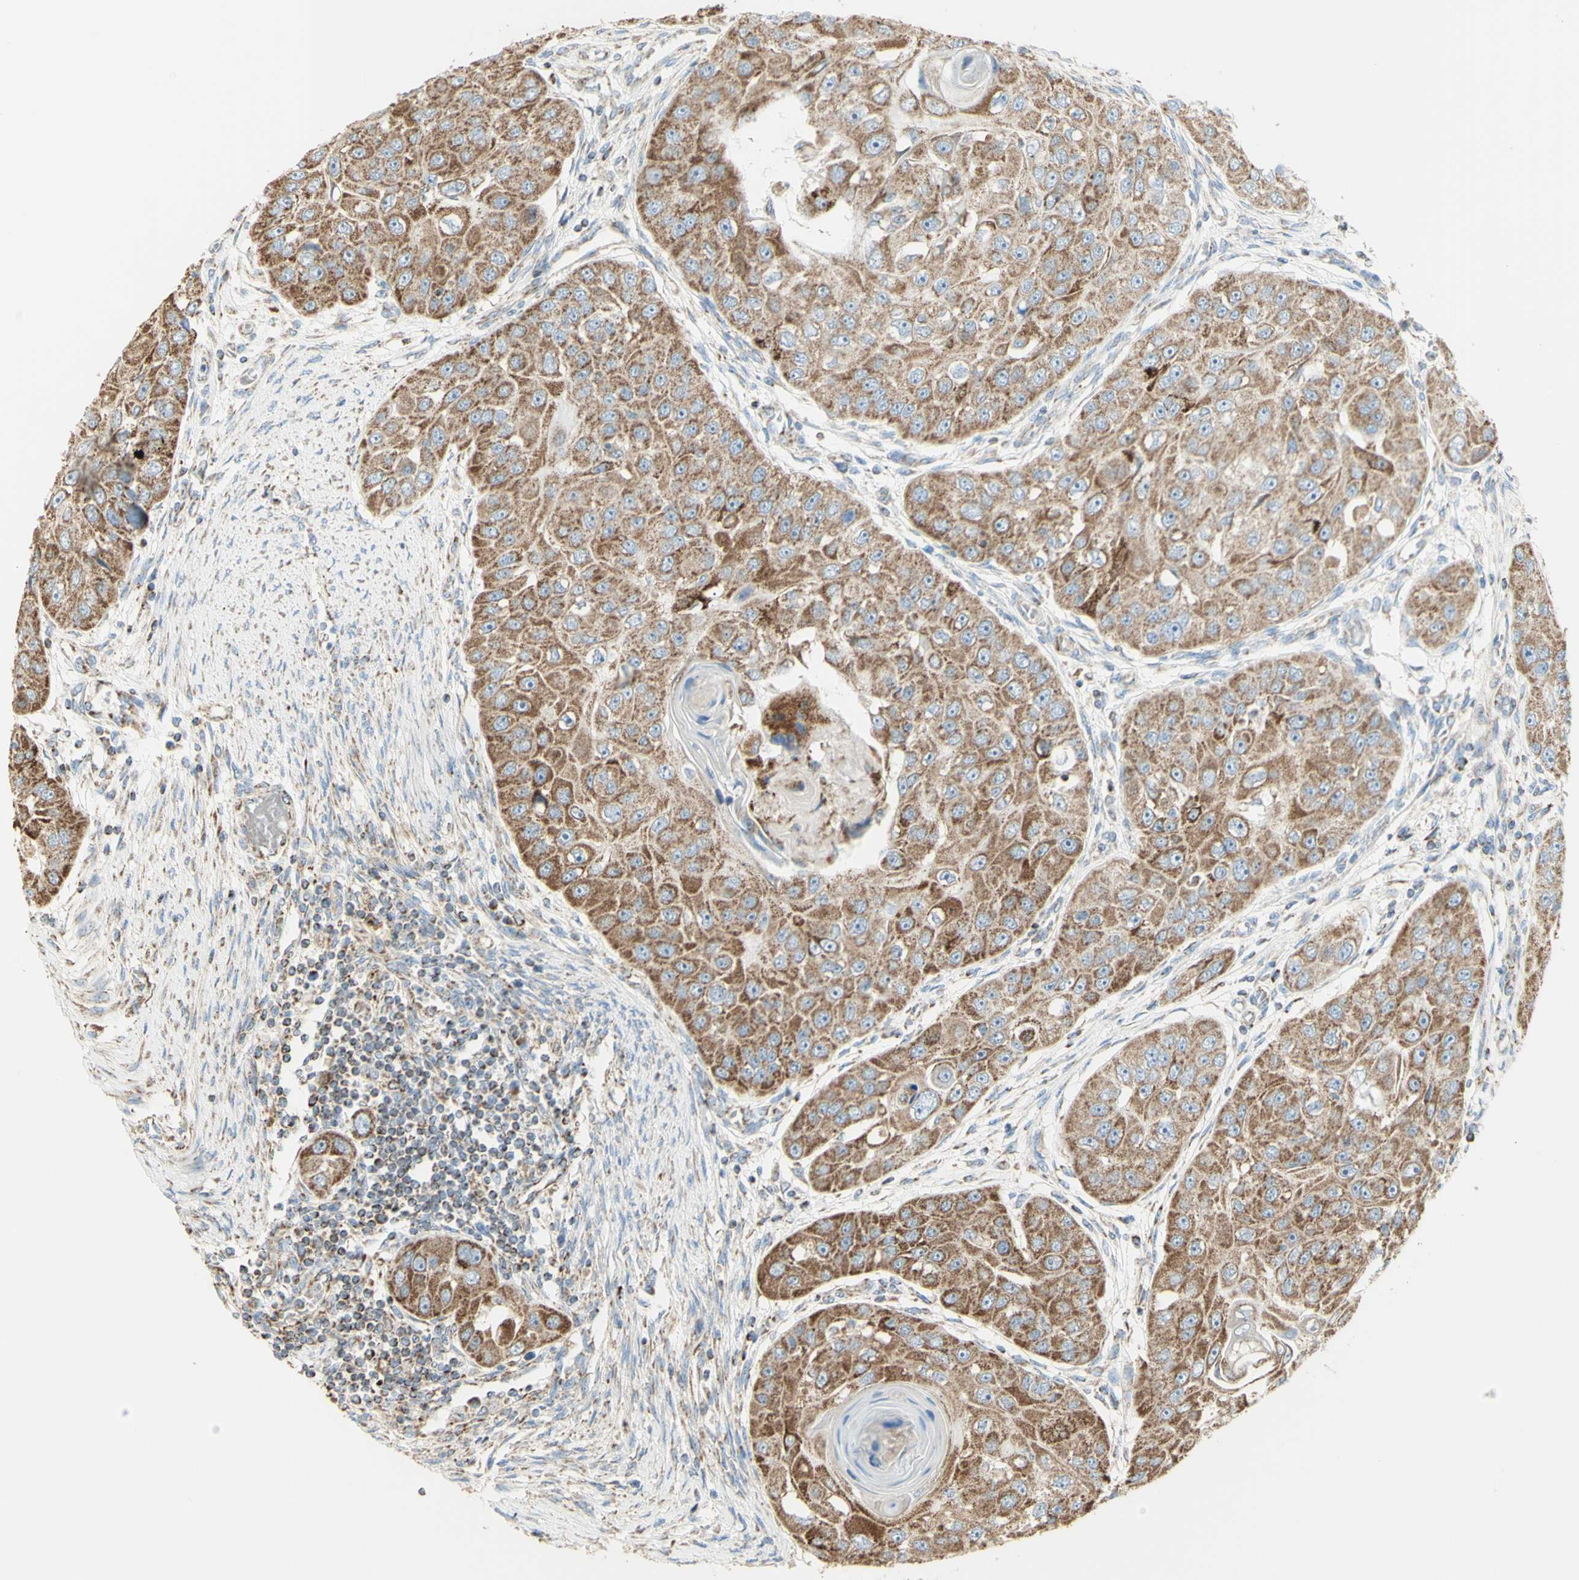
{"staining": {"intensity": "moderate", "quantity": ">75%", "location": "cytoplasmic/membranous"}, "tissue": "head and neck cancer", "cell_type": "Tumor cells", "image_type": "cancer", "snomed": [{"axis": "morphology", "description": "Normal tissue, NOS"}, {"axis": "morphology", "description": "Squamous cell carcinoma, NOS"}, {"axis": "topography", "description": "Skeletal muscle"}, {"axis": "topography", "description": "Head-Neck"}], "caption": "Brown immunohistochemical staining in squamous cell carcinoma (head and neck) demonstrates moderate cytoplasmic/membranous staining in about >75% of tumor cells.", "gene": "LETM1", "patient": {"sex": "male", "age": 51}}